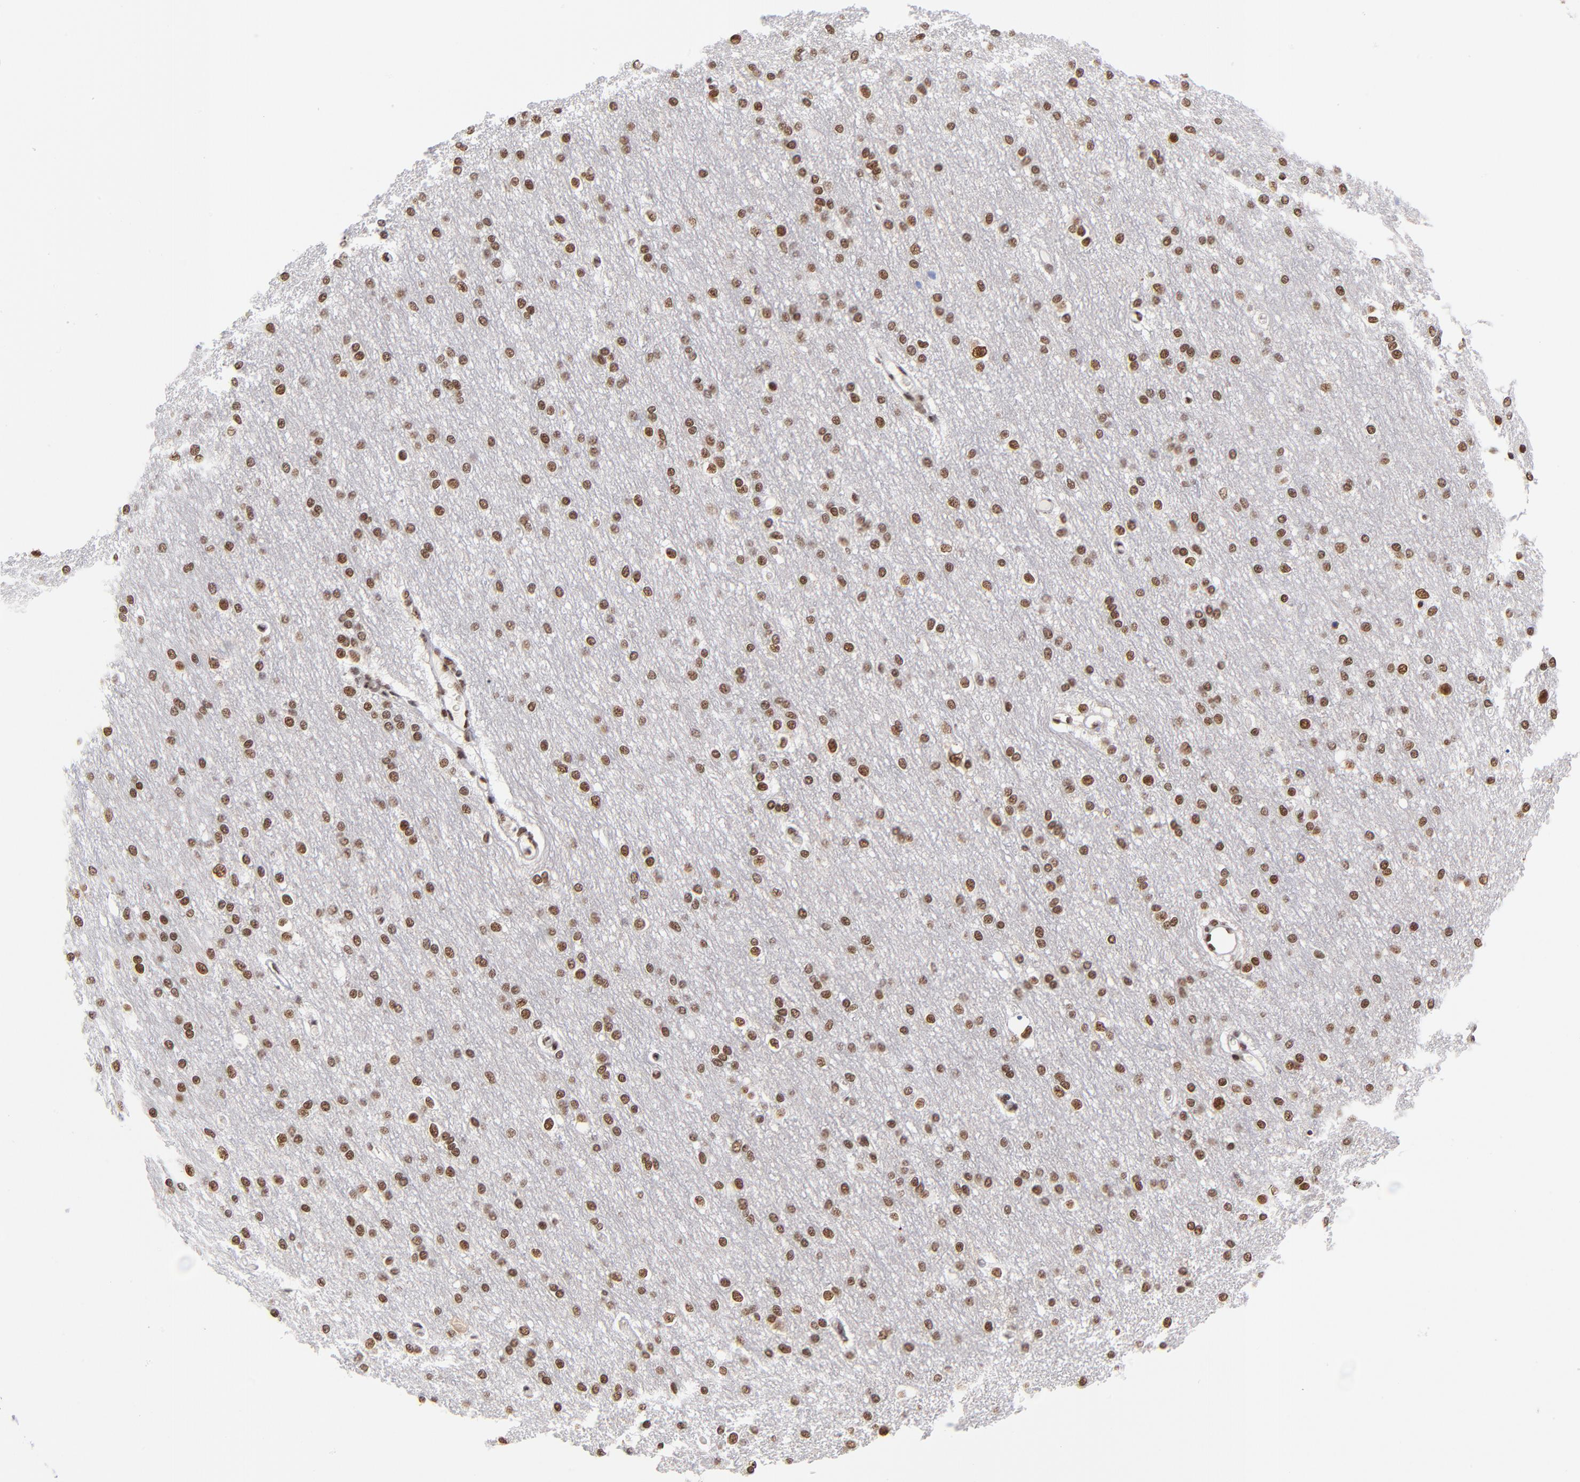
{"staining": {"intensity": "weak", "quantity": ">75%", "location": "nuclear"}, "tissue": "cerebral cortex", "cell_type": "Endothelial cells", "image_type": "normal", "snomed": [{"axis": "morphology", "description": "Normal tissue, NOS"}, {"axis": "morphology", "description": "Inflammation, NOS"}, {"axis": "topography", "description": "Cerebral cortex"}], "caption": "Immunohistochemical staining of normal cerebral cortex reveals low levels of weak nuclear expression in approximately >75% of endothelial cells.", "gene": "ZMYM3", "patient": {"sex": "male", "age": 6}}